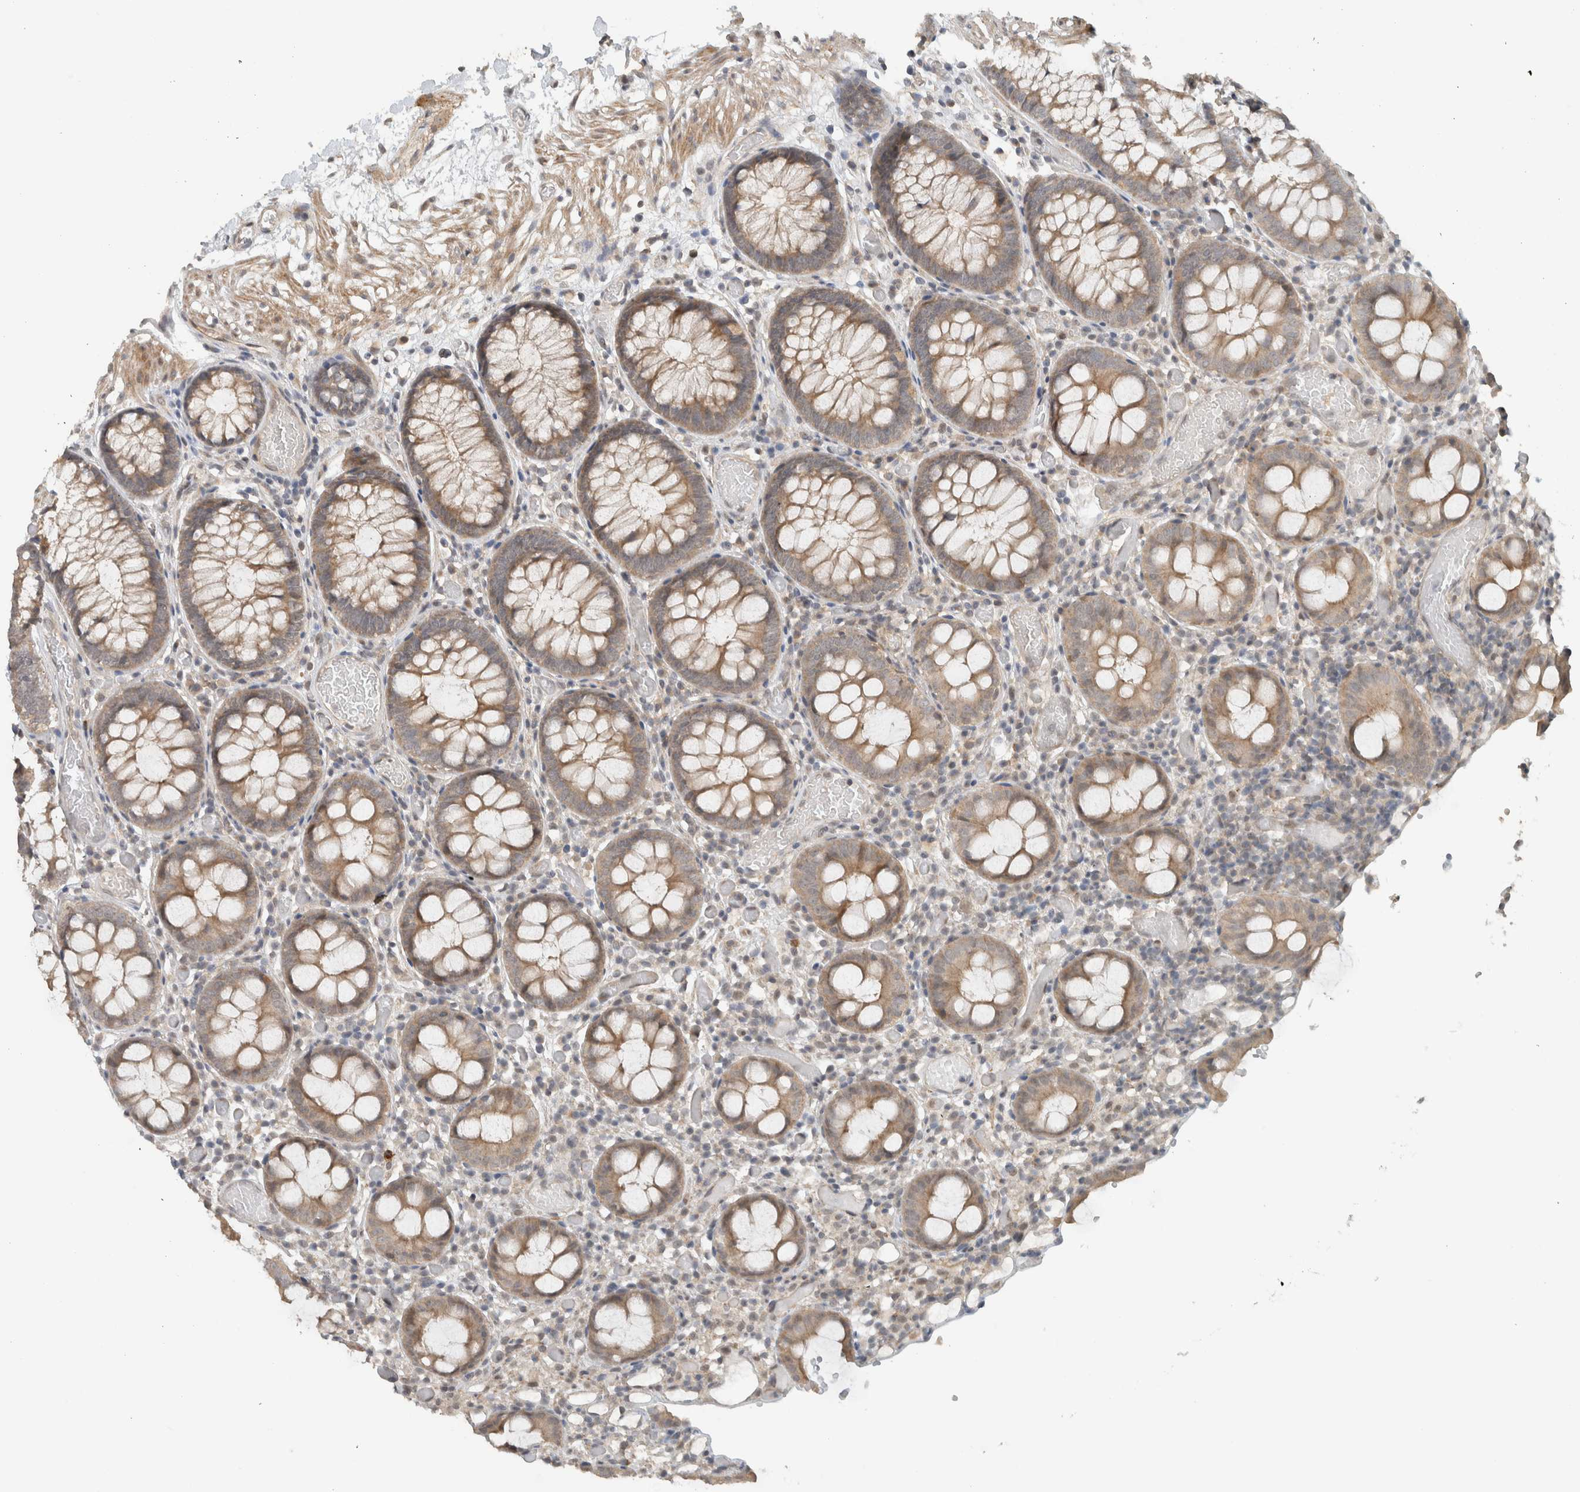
{"staining": {"intensity": "weak", "quantity": ">75%", "location": "cytoplasmic/membranous"}, "tissue": "colon", "cell_type": "Endothelial cells", "image_type": "normal", "snomed": [{"axis": "morphology", "description": "Normal tissue, NOS"}, {"axis": "topography", "description": "Colon"}], "caption": "Immunohistochemical staining of unremarkable human colon exhibits weak cytoplasmic/membranous protein staining in about >75% of endothelial cells. Using DAB (brown) and hematoxylin (blue) stains, captured at high magnification using brightfield microscopy.", "gene": "ERCC6L2", "patient": {"sex": "male", "age": 14}}